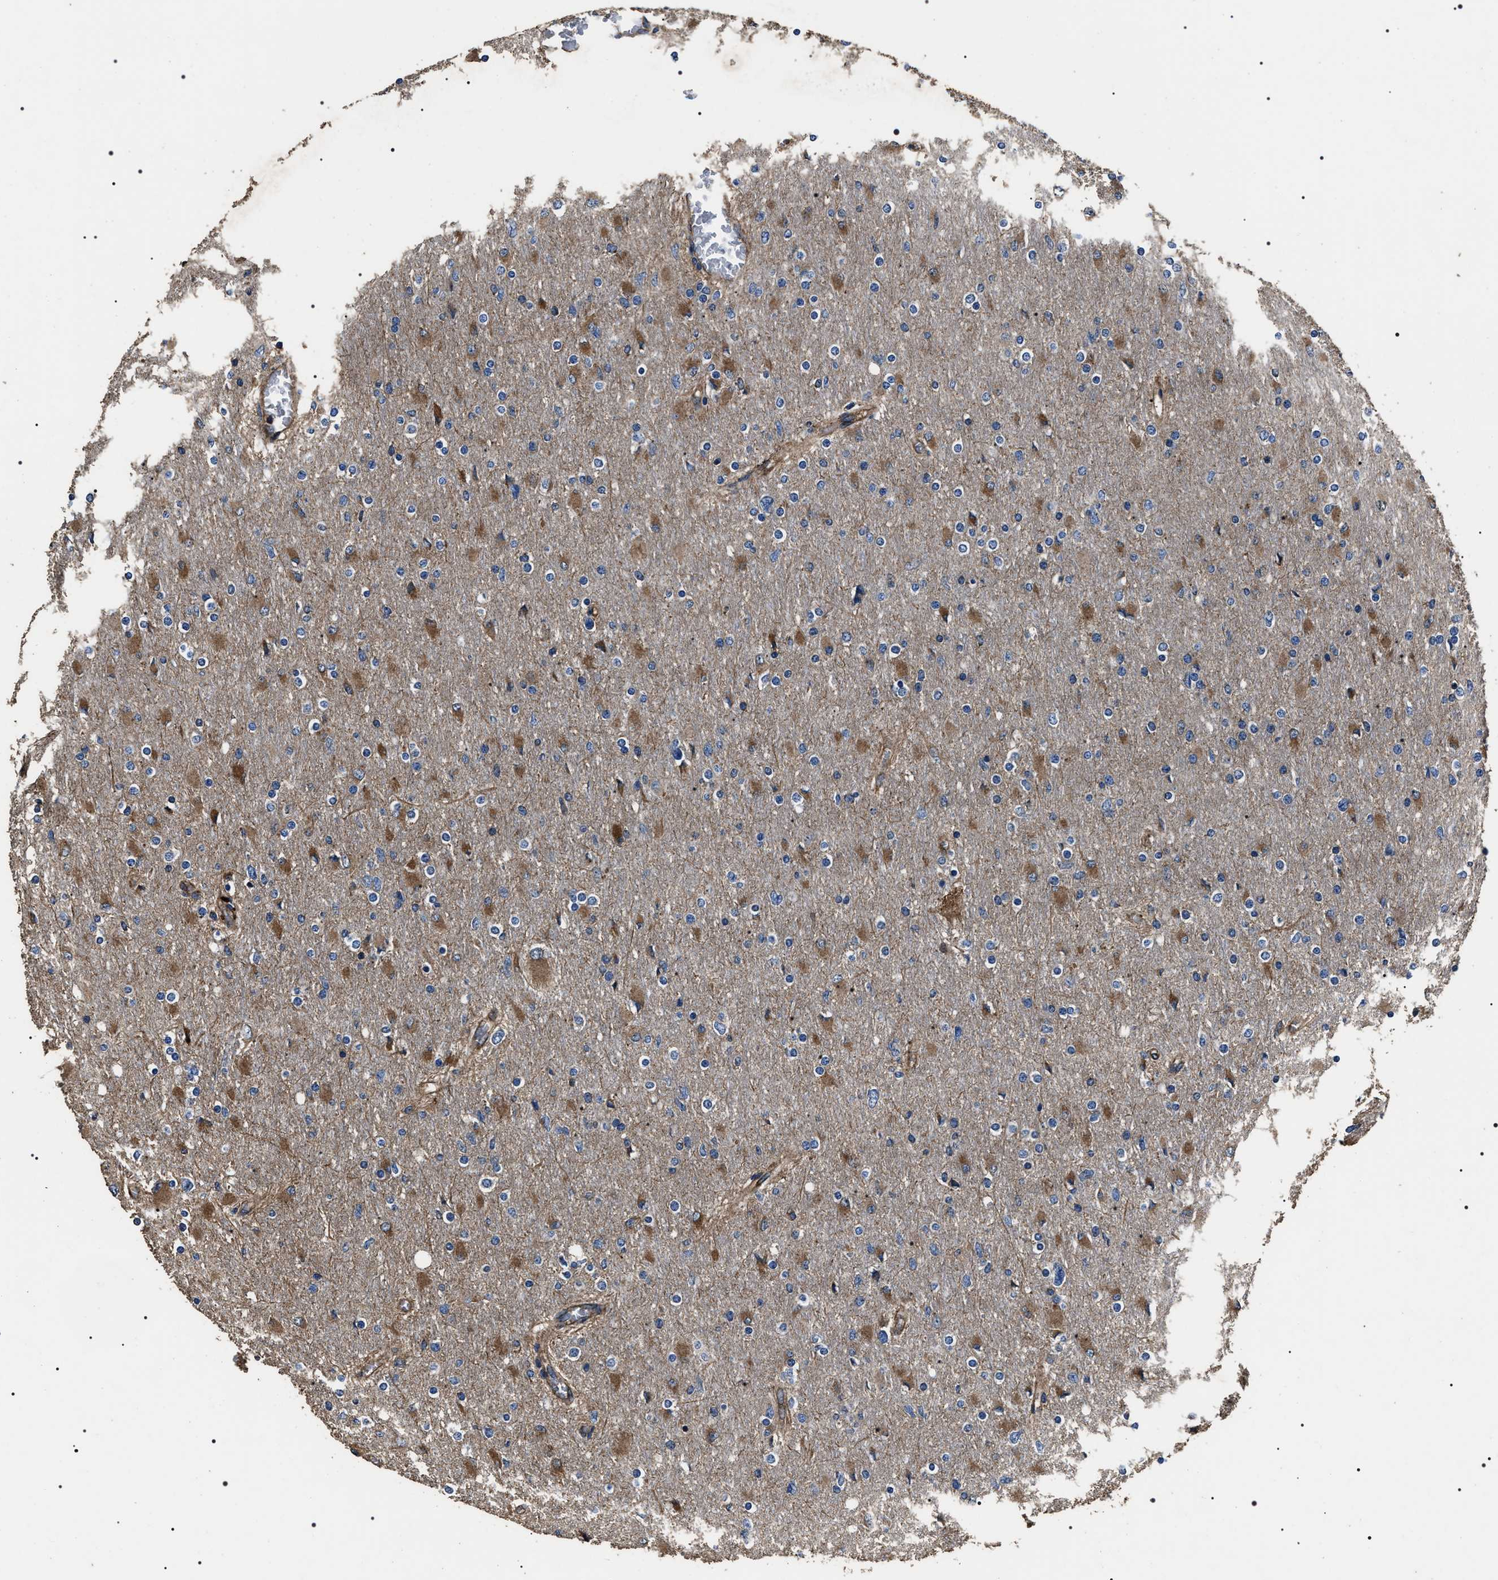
{"staining": {"intensity": "moderate", "quantity": "25%-75%", "location": "cytoplasmic/membranous"}, "tissue": "glioma", "cell_type": "Tumor cells", "image_type": "cancer", "snomed": [{"axis": "morphology", "description": "Glioma, malignant, High grade"}, {"axis": "topography", "description": "Cerebral cortex"}], "caption": "This is an image of immunohistochemistry staining of high-grade glioma (malignant), which shows moderate expression in the cytoplasmic/membranous of tumor cells.", "gene": "HSCB", "patient": {"sex": "female", "age": 36}}